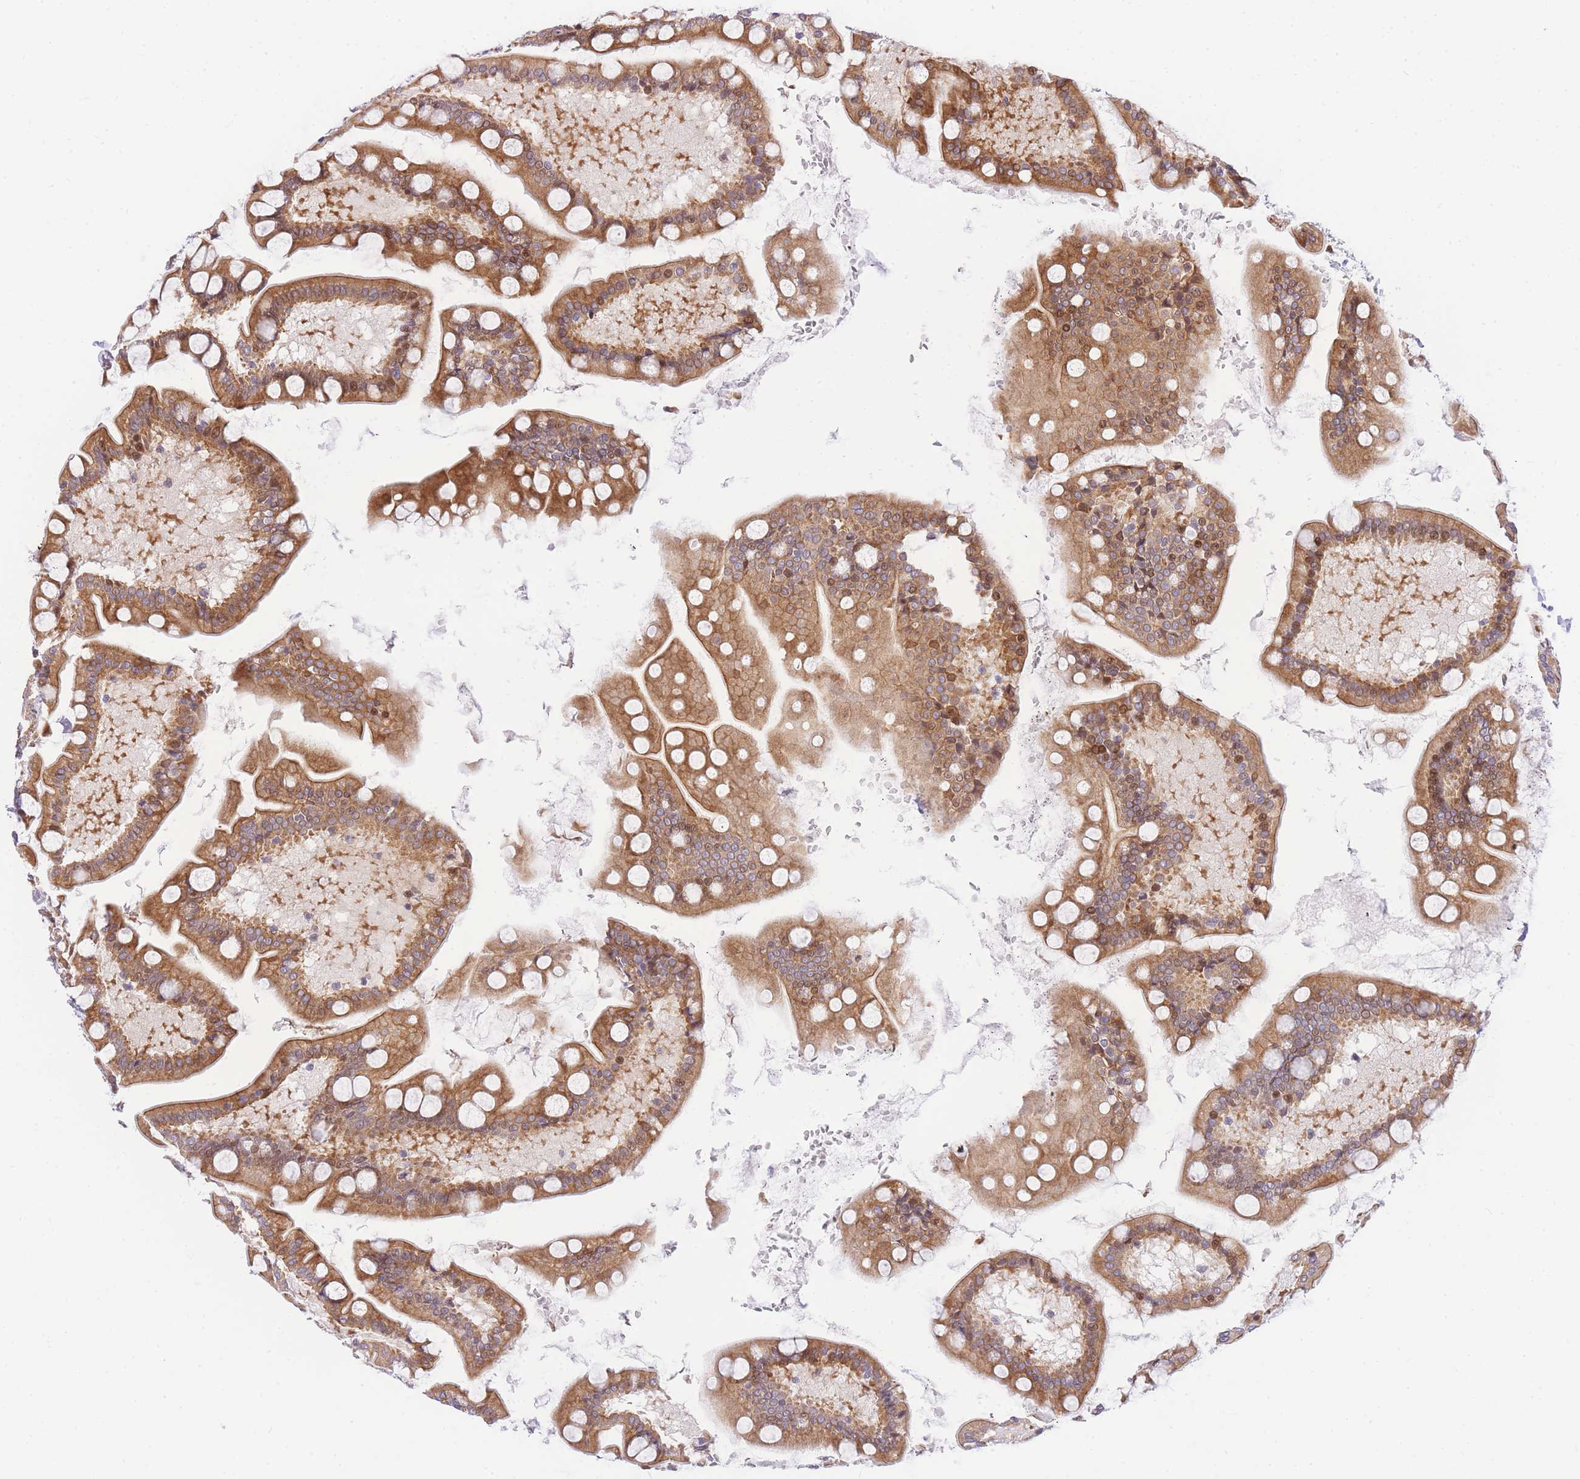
{"staining": {"intensity": "moderate", "quantity": ">75%", "location": "cytoplasmic/membranous,nuclear"}, "tissue": "small intestine", "cell_type": "Glandular cells", "image_type": "normal", "snomed": [{"axis": "morphology", "description": "Normal tissue, NOS"}, {"axis": "topography", "description": "Small intestine"}], "caption": "Small intestine stained with DAB immunohistochemistry (IHC) shows medium levels of moderate cytoplasmic/membranous,nuclear expression in approximately >75% of glandular cells.", "gene": "S100PBP", "patient": {"sex": "male", "age": 41}}